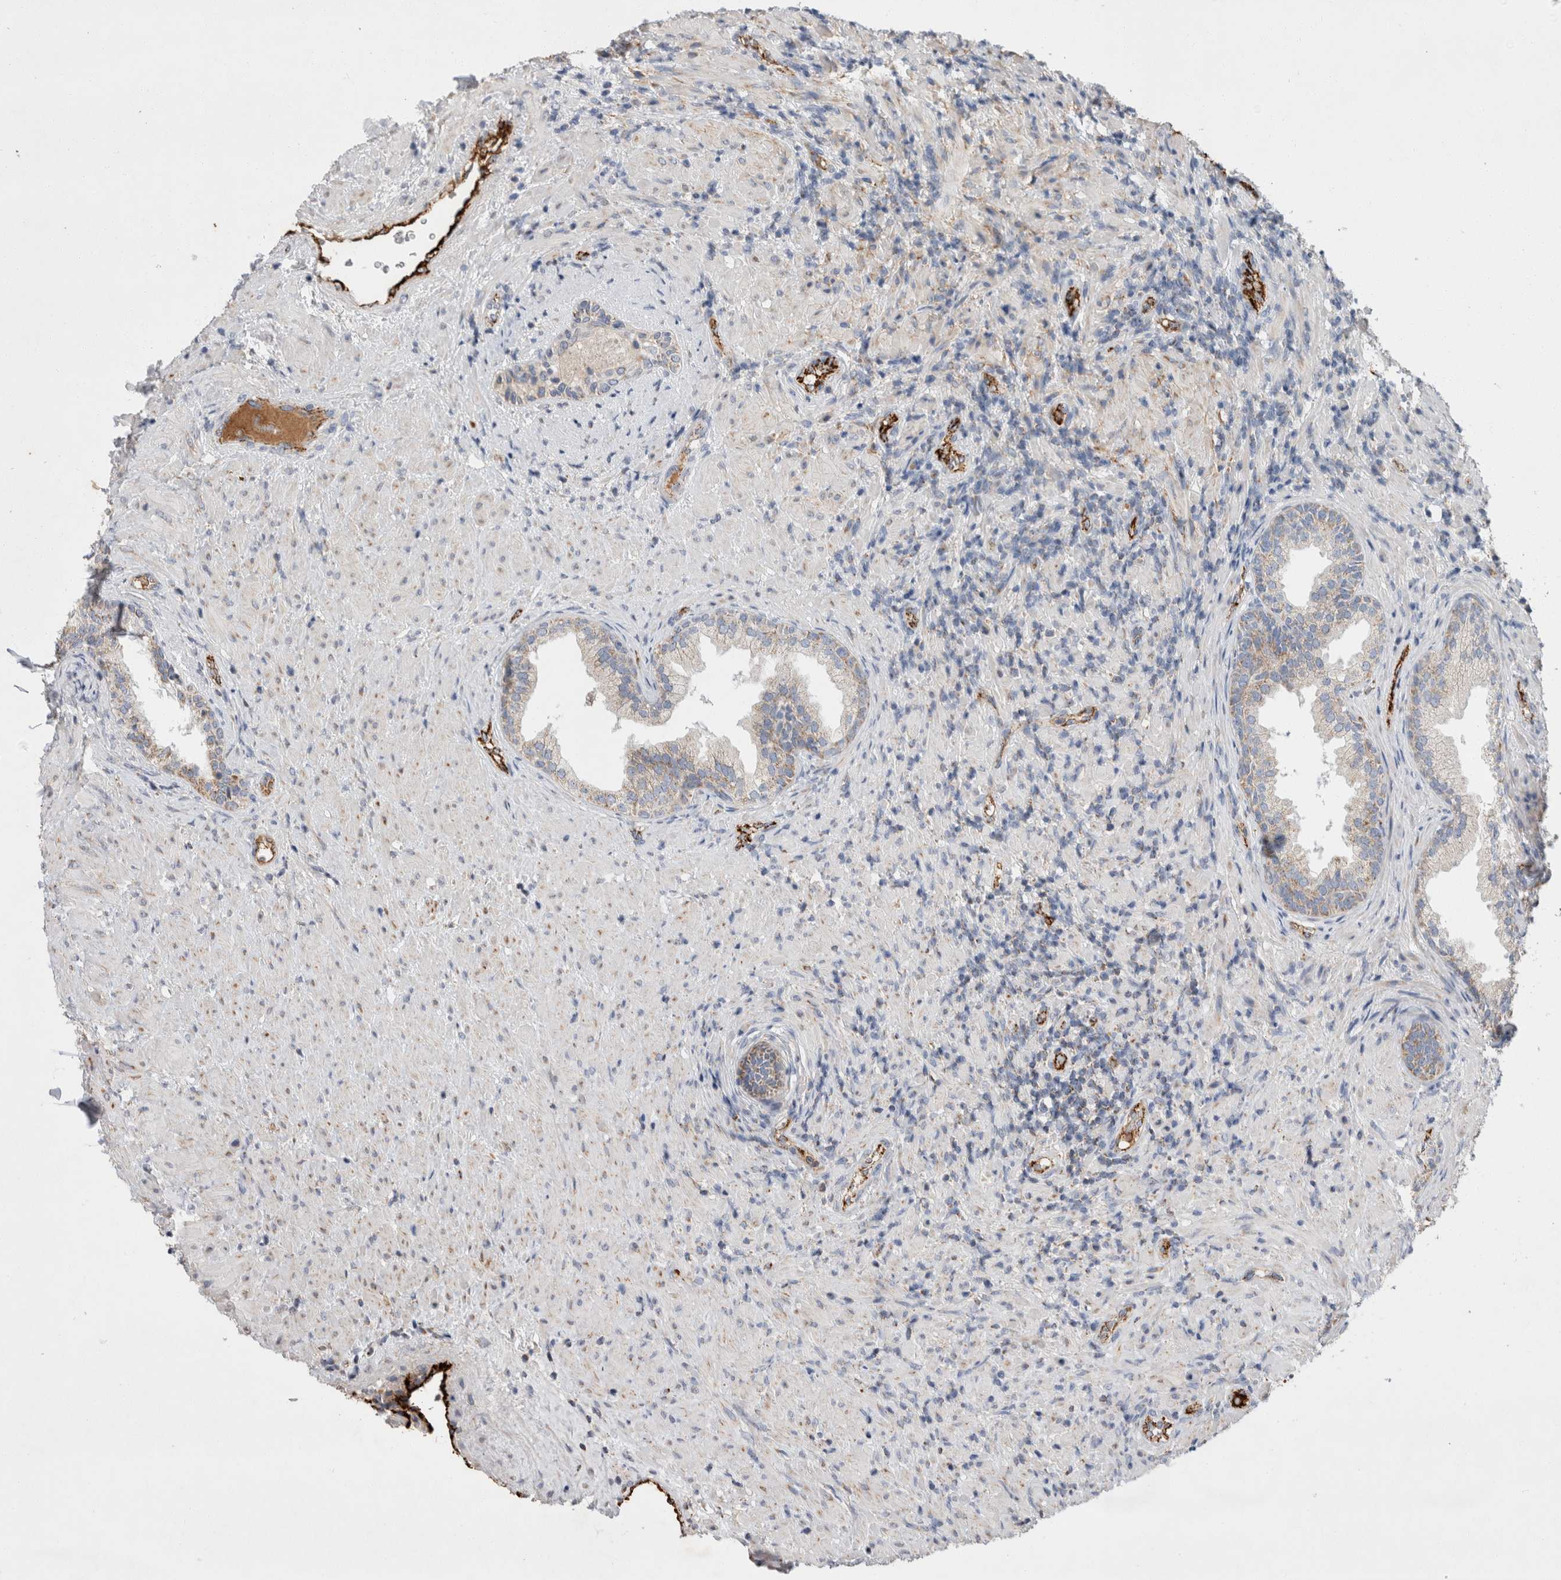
{"staining": {"intensity": "weak", "quantity": "<25%", "location": "cytoplasmic/membranous"}, "tissue": "prostate", "cell_type": "Glandular cells", "image_type": "normal", "snomed": [{"axis": "morphology", "description": "Normal tissue, NOS"}, {"axis": "topography", "description": "Prostate"}], "caption": "An image of human prostate is negative for staining in glandular cells. (Immunohistochemistry (ihc), brightfield microscopy, high magnification).", "gene": "IARS2", "patient": {"sex": "male", "age": 76}}